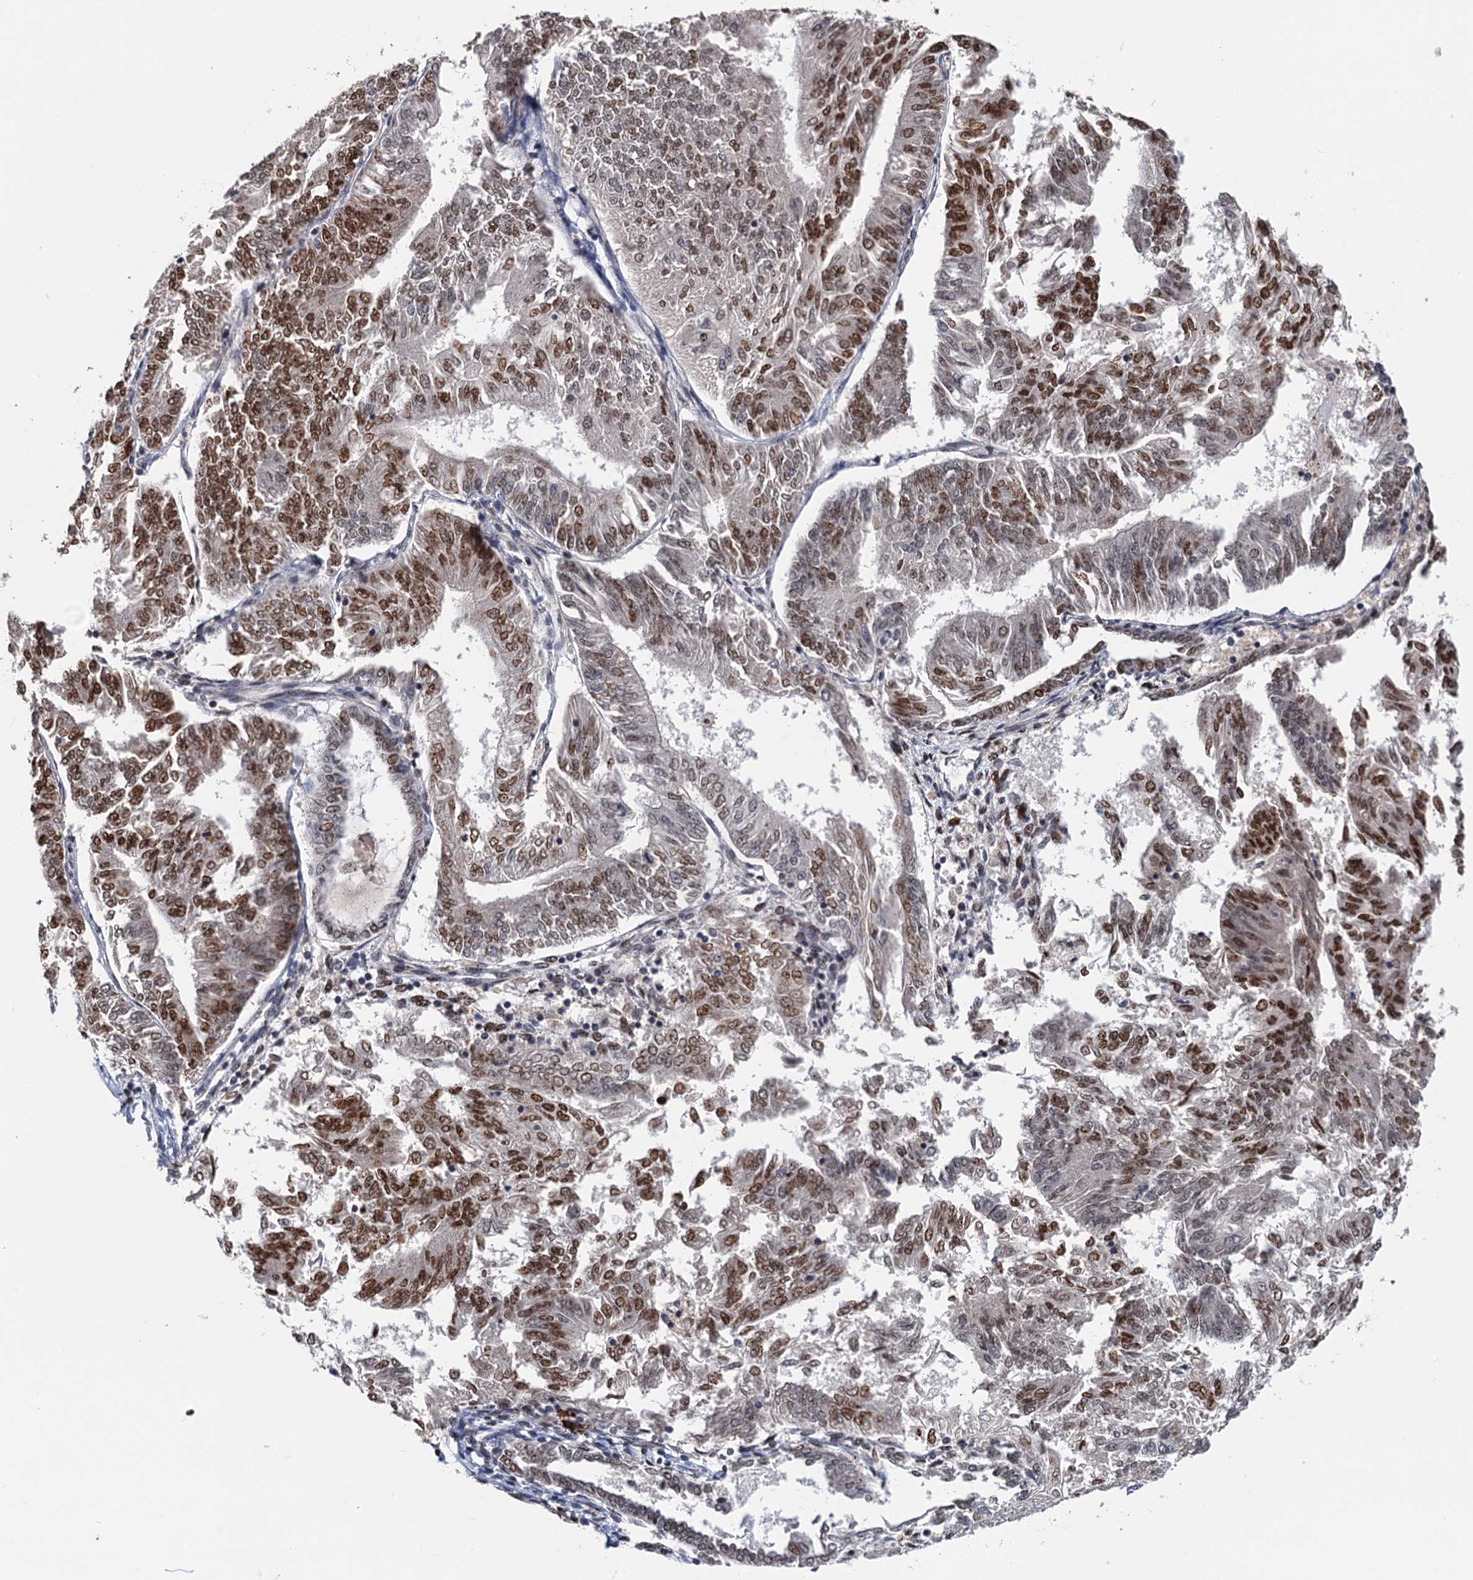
{"staining": {"intensity": "strong", "quantity": "25%-75%", "location": "nuclear"}, "tissue": "endometrial cancer", "cell_type": "Tumor cells", "image_type": "cancer", "snomed": [{"axis": "morphology", "description": "Adenocarcinoma, NOS"}, {"axis": "topography", "description": "Endometrium"}], "caption": "Strong nuclear staining for a protein is identified in about 25%-75% of tumor cells of endometrial cancer (adenocarcinoma) using IHC.", "gene": "RASSF4", "patient": {"sex": "female", "age": 58}}